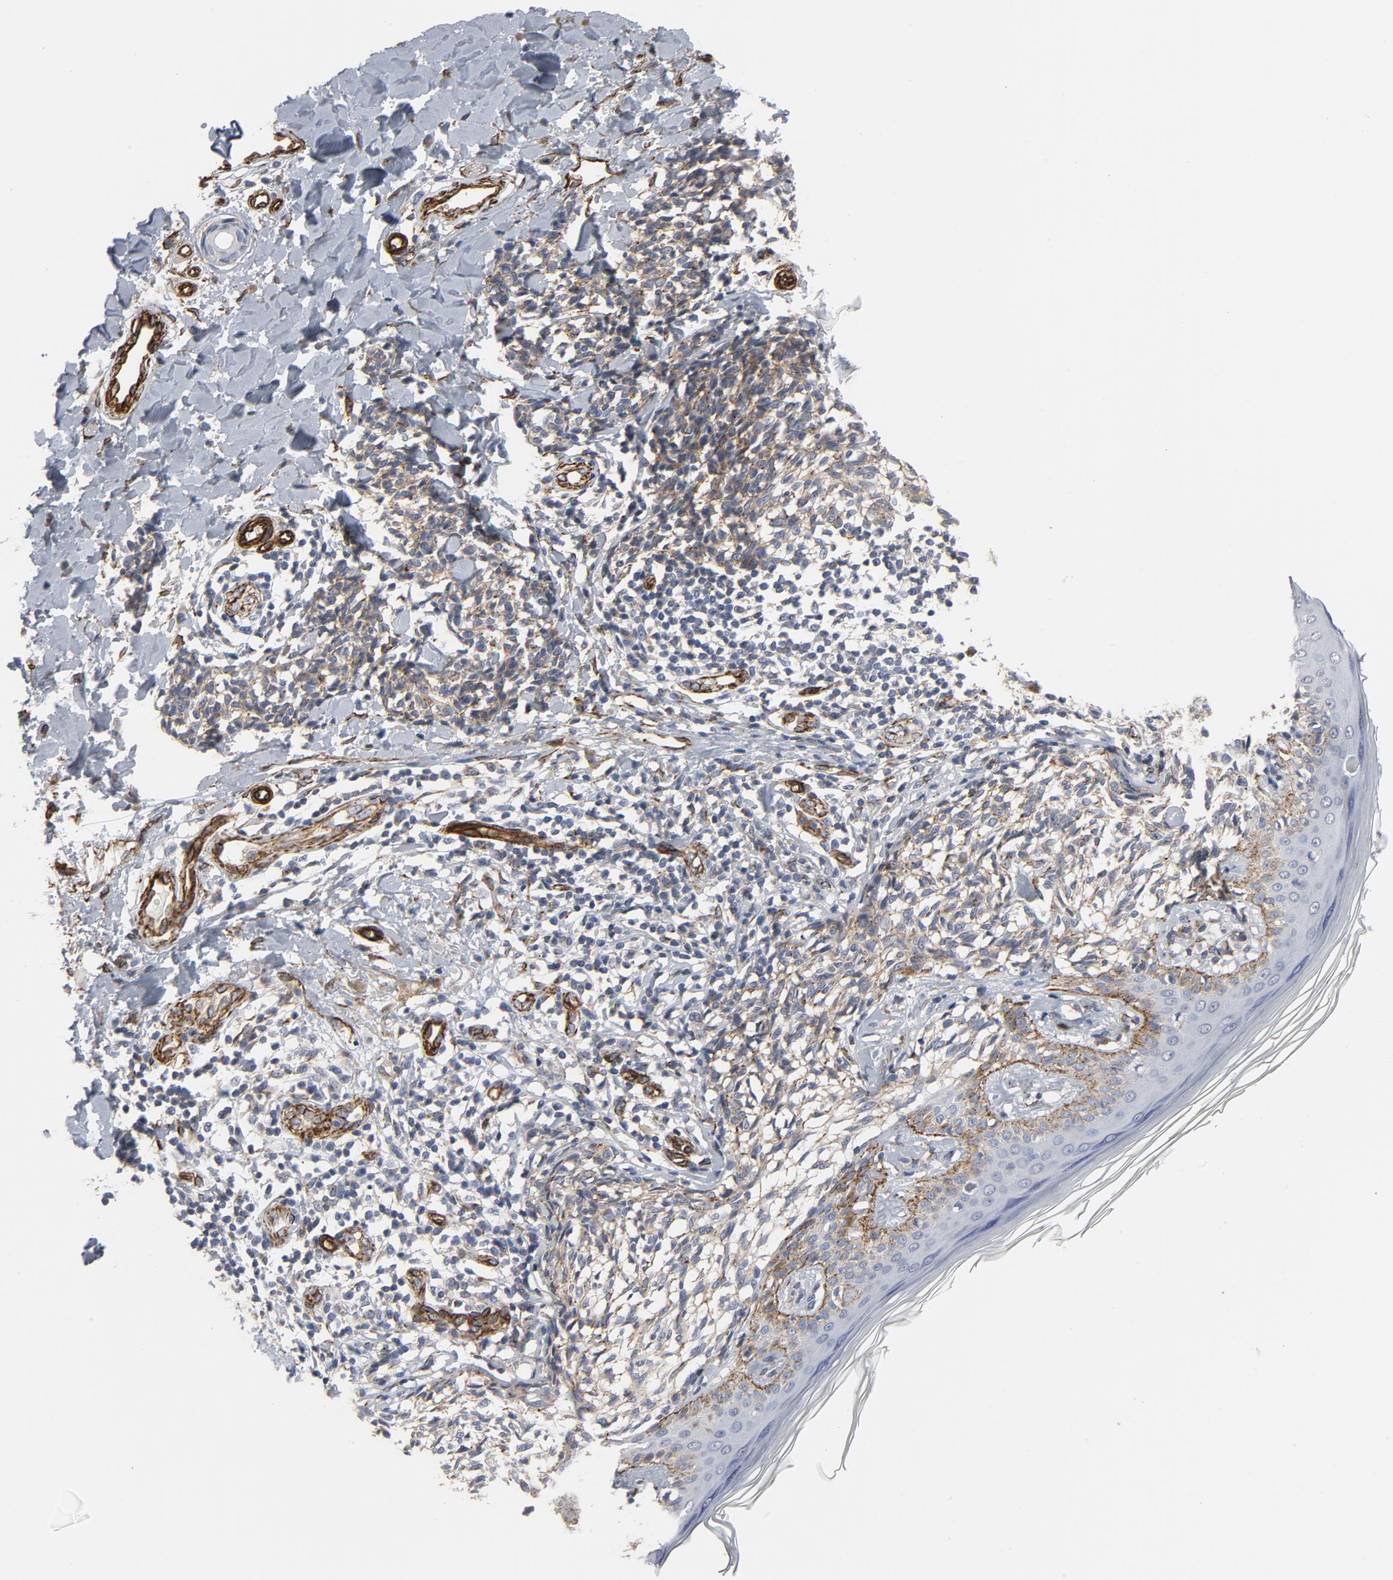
{"staining": {"intensity": "moderate", "quantity": "25%-75%", "location": "cytoplasmic/membranous"}, "tissue": "melanoma", "cell_type": "Tumor cells", "image_type": "cancer", "snomed": [{"axis": "morphology", "description": "Malignant melanoma, NOS"}, {"axis": "topography", "description": "Skin"}], "caption": "Protein analysis of malignant melanoma tissue demonstrates moderate cytoplasmic/membranous staining in about 25%-75% of tumor cells.", "gene": "GNG2", "patient": {"sex": "male", "age": 67}}